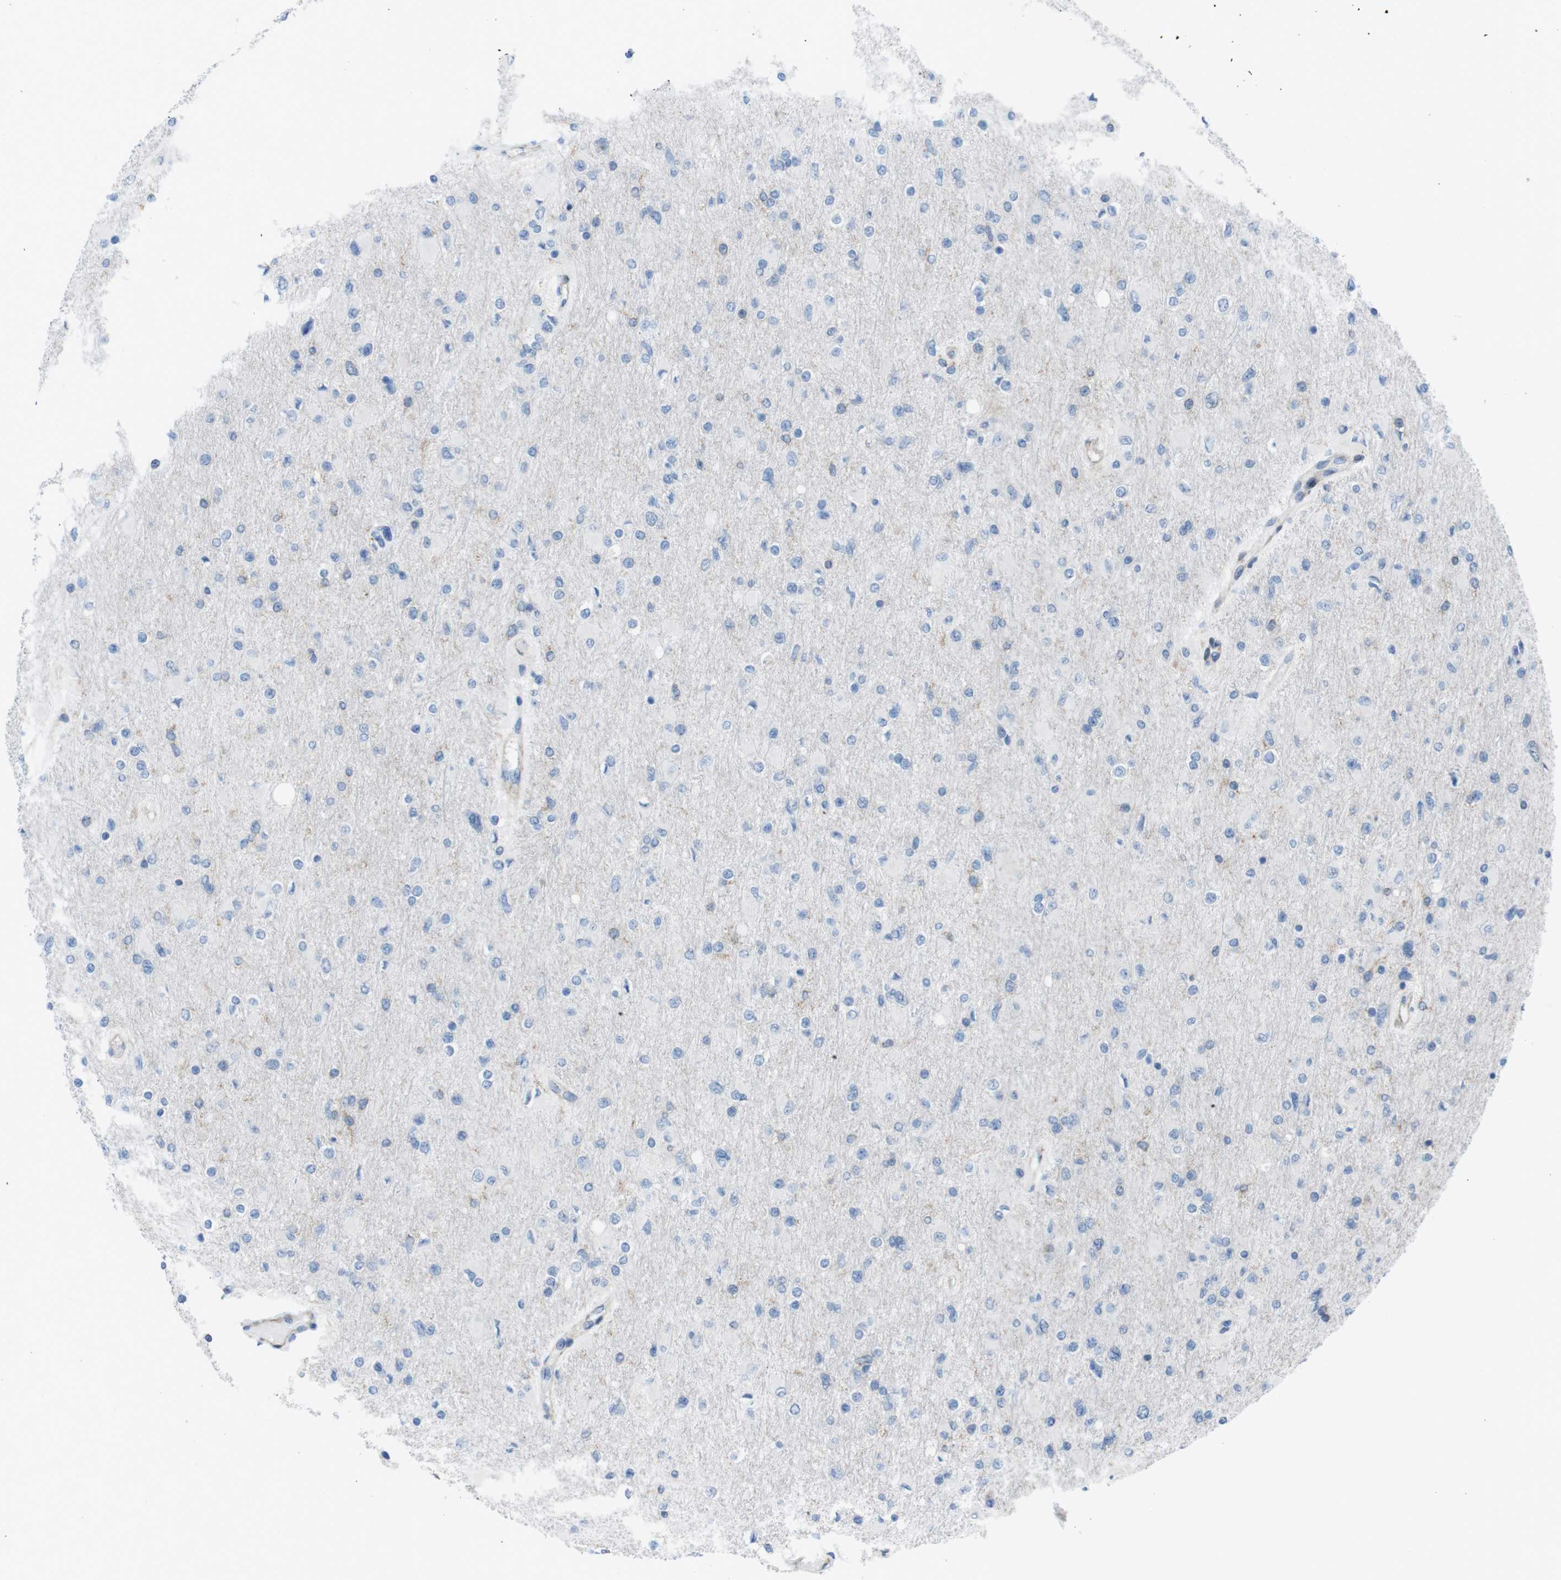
{"staining": {"intensity": "negative", "quantity": "none", "location": "none"}, "tissue": "glioma", "cell_type": "Tumor cells", "image_type": "cancer", "snomed": [{"axis": "morphology", "description": "Glioma, malignant, High grade"}, {"axis": "topography", "description": "Cerebral cortex"}], "caption": "Histopathology image shows no significant protein staining in tumor cells of malignant glioma (high-grade).", "gene": "DIAPH2", "patient": {"sex": "female", "age": 36}}